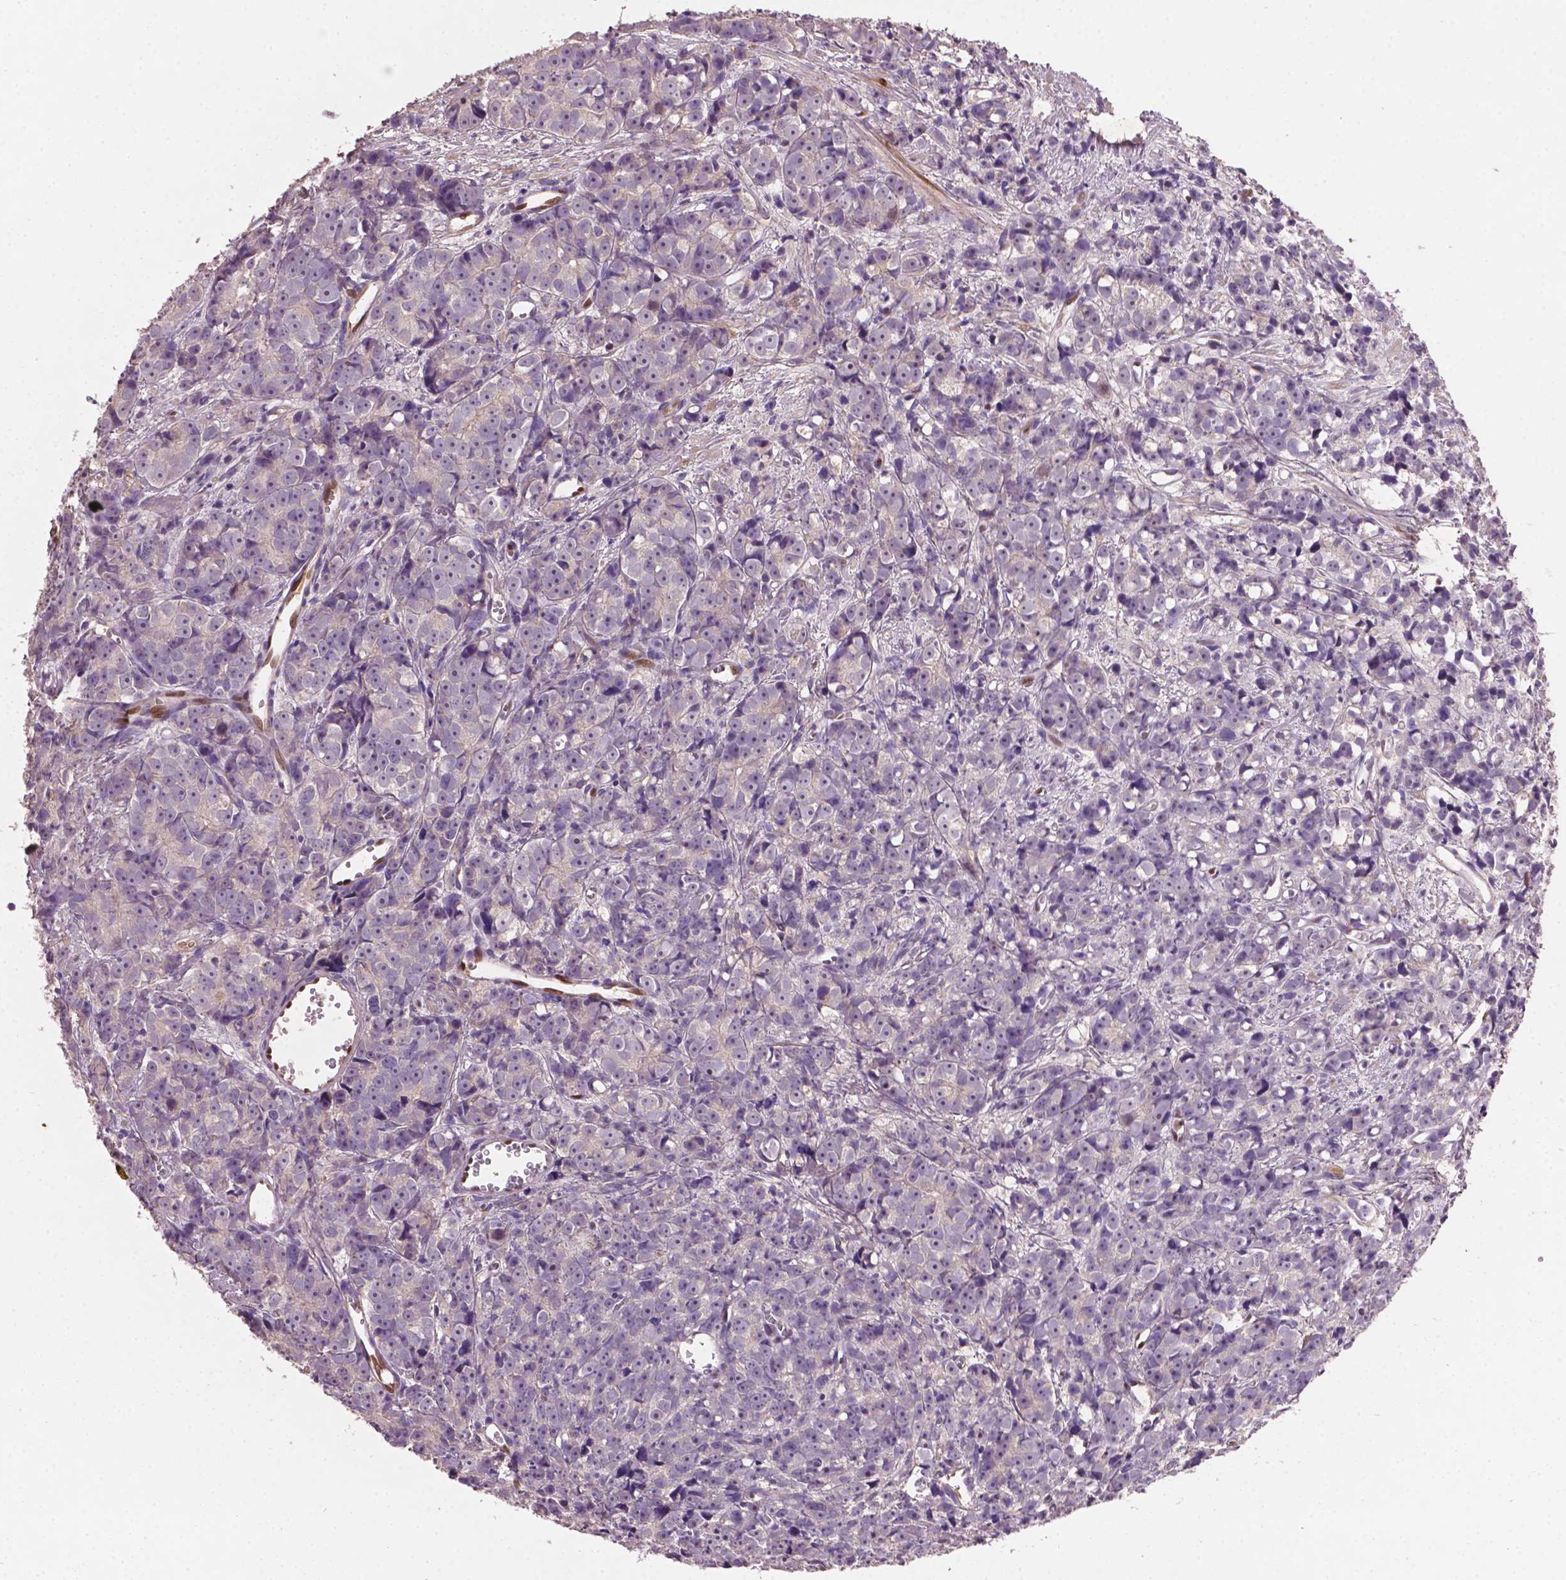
{"staining": {"intensity": "negative", "quantity": "none", "location": "none"}, "tissue": "prostate cancer", "cell_type": "Tumor cells", "image_type": "cancer", "snomed": [{"axis": "morphology", "description": "Adenocarcinoma, High grade"}, {"axis": "topography", "description": "Prostate"}], "caption": "An immunohistochemistry (IHC) micrograph of prostate cancer (high-grade adenocarcinoma) is shown. There is no staining in tumor cells of prostate cancer (high-grade adenocarcinoma).", "gene": "SOX17", "patient": {"sex": "male", "age": 77}}